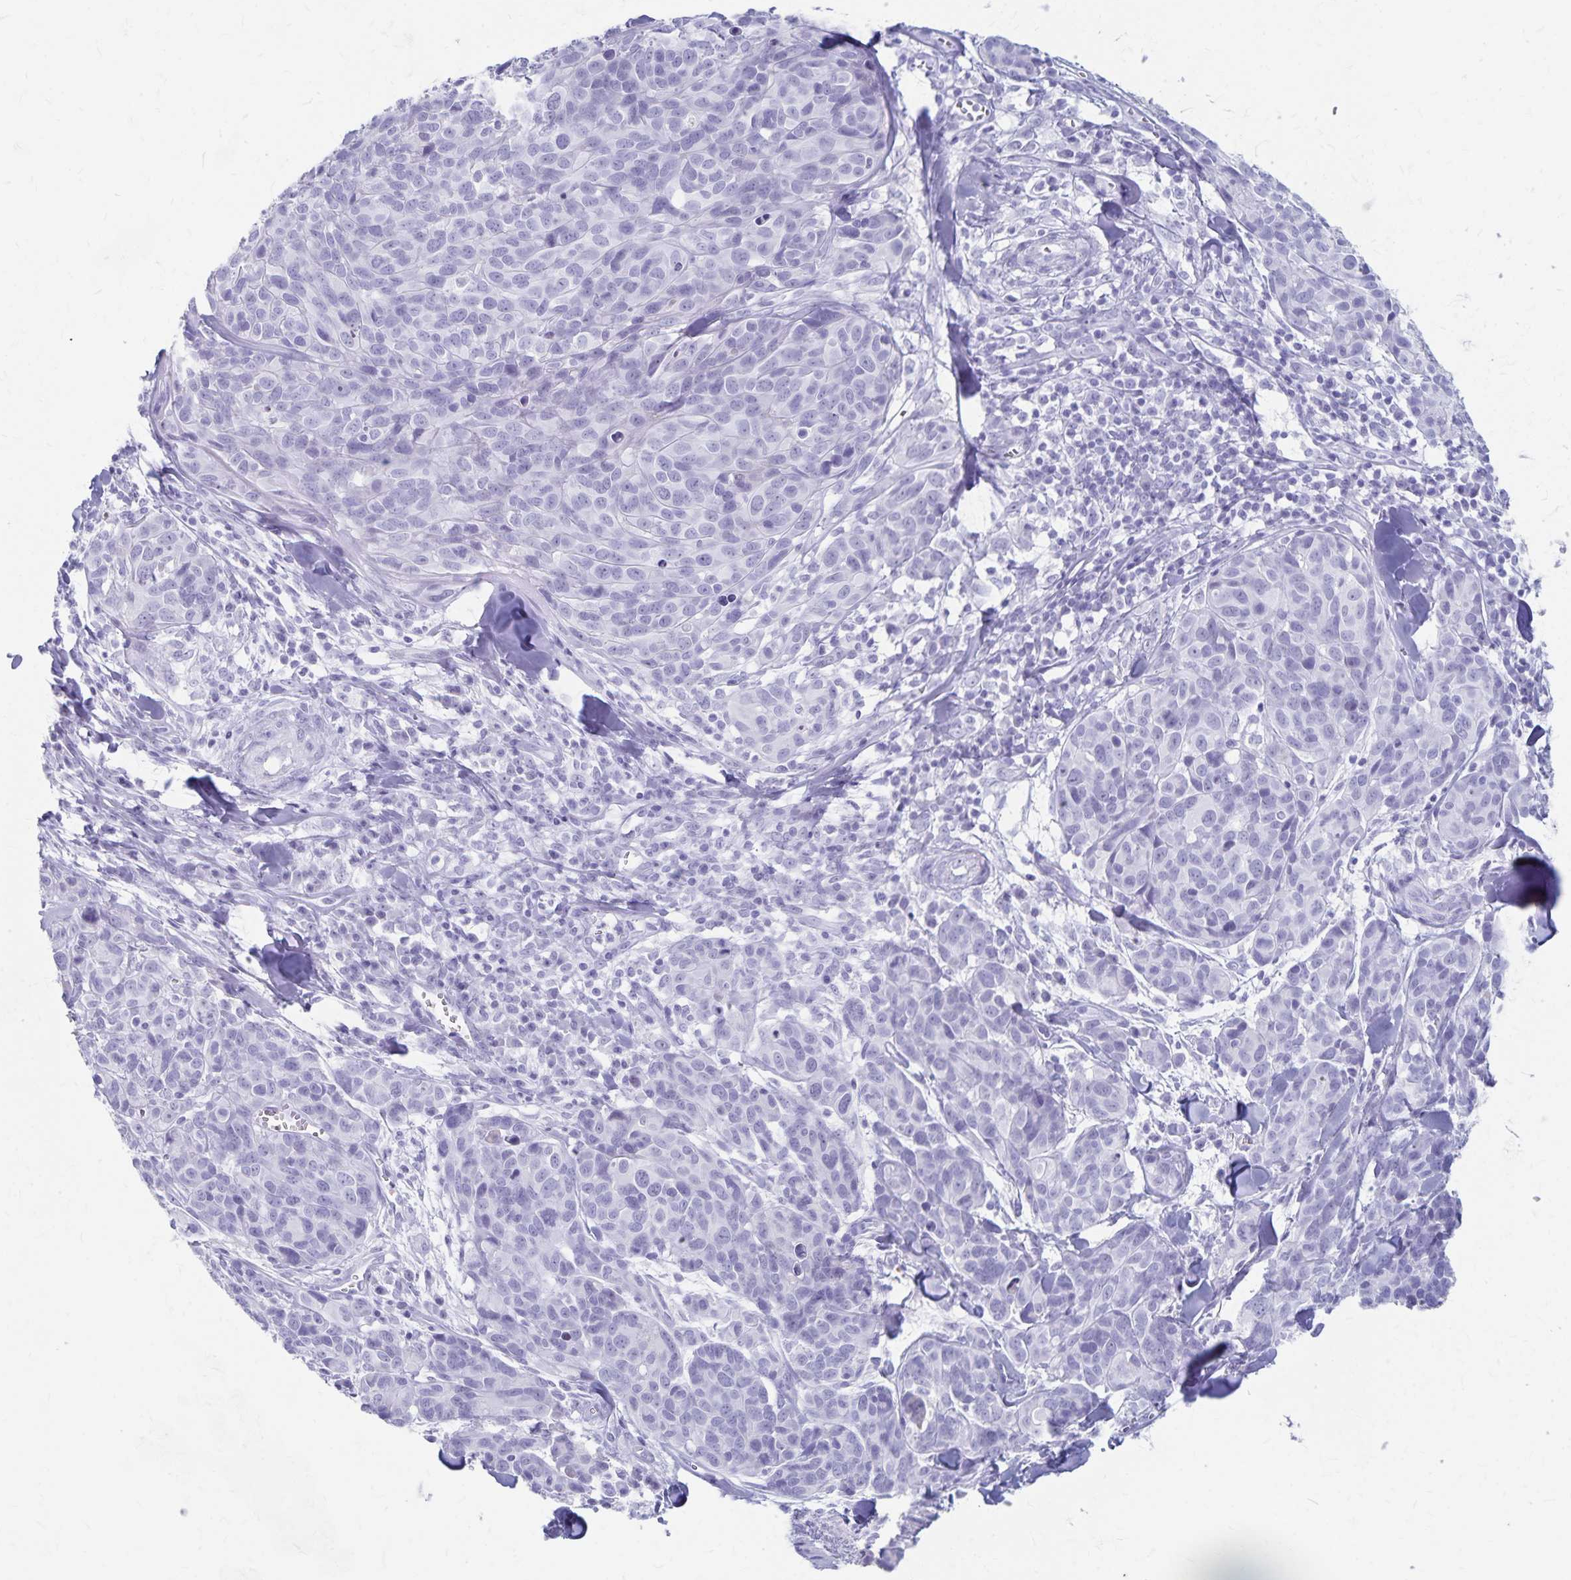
{"staining": {"intensity": "negative", "quantity": "none", "location": "none"}, "tissue": "melanoma", "cell_type": "Tumor cells", "image_type": "cancer", "snomed": [{"axis": "morphology", "description": "Malignant melanoma, NOS"}, {"axis": "topography", "description": "Skin"}], "caption": "Melanoma stained for a protein using immunohistochemistry (IHC) exhibits no expression tumor cells.", "gene": "GPBAR1", "patient": {"sex": "male", "age": 51}}